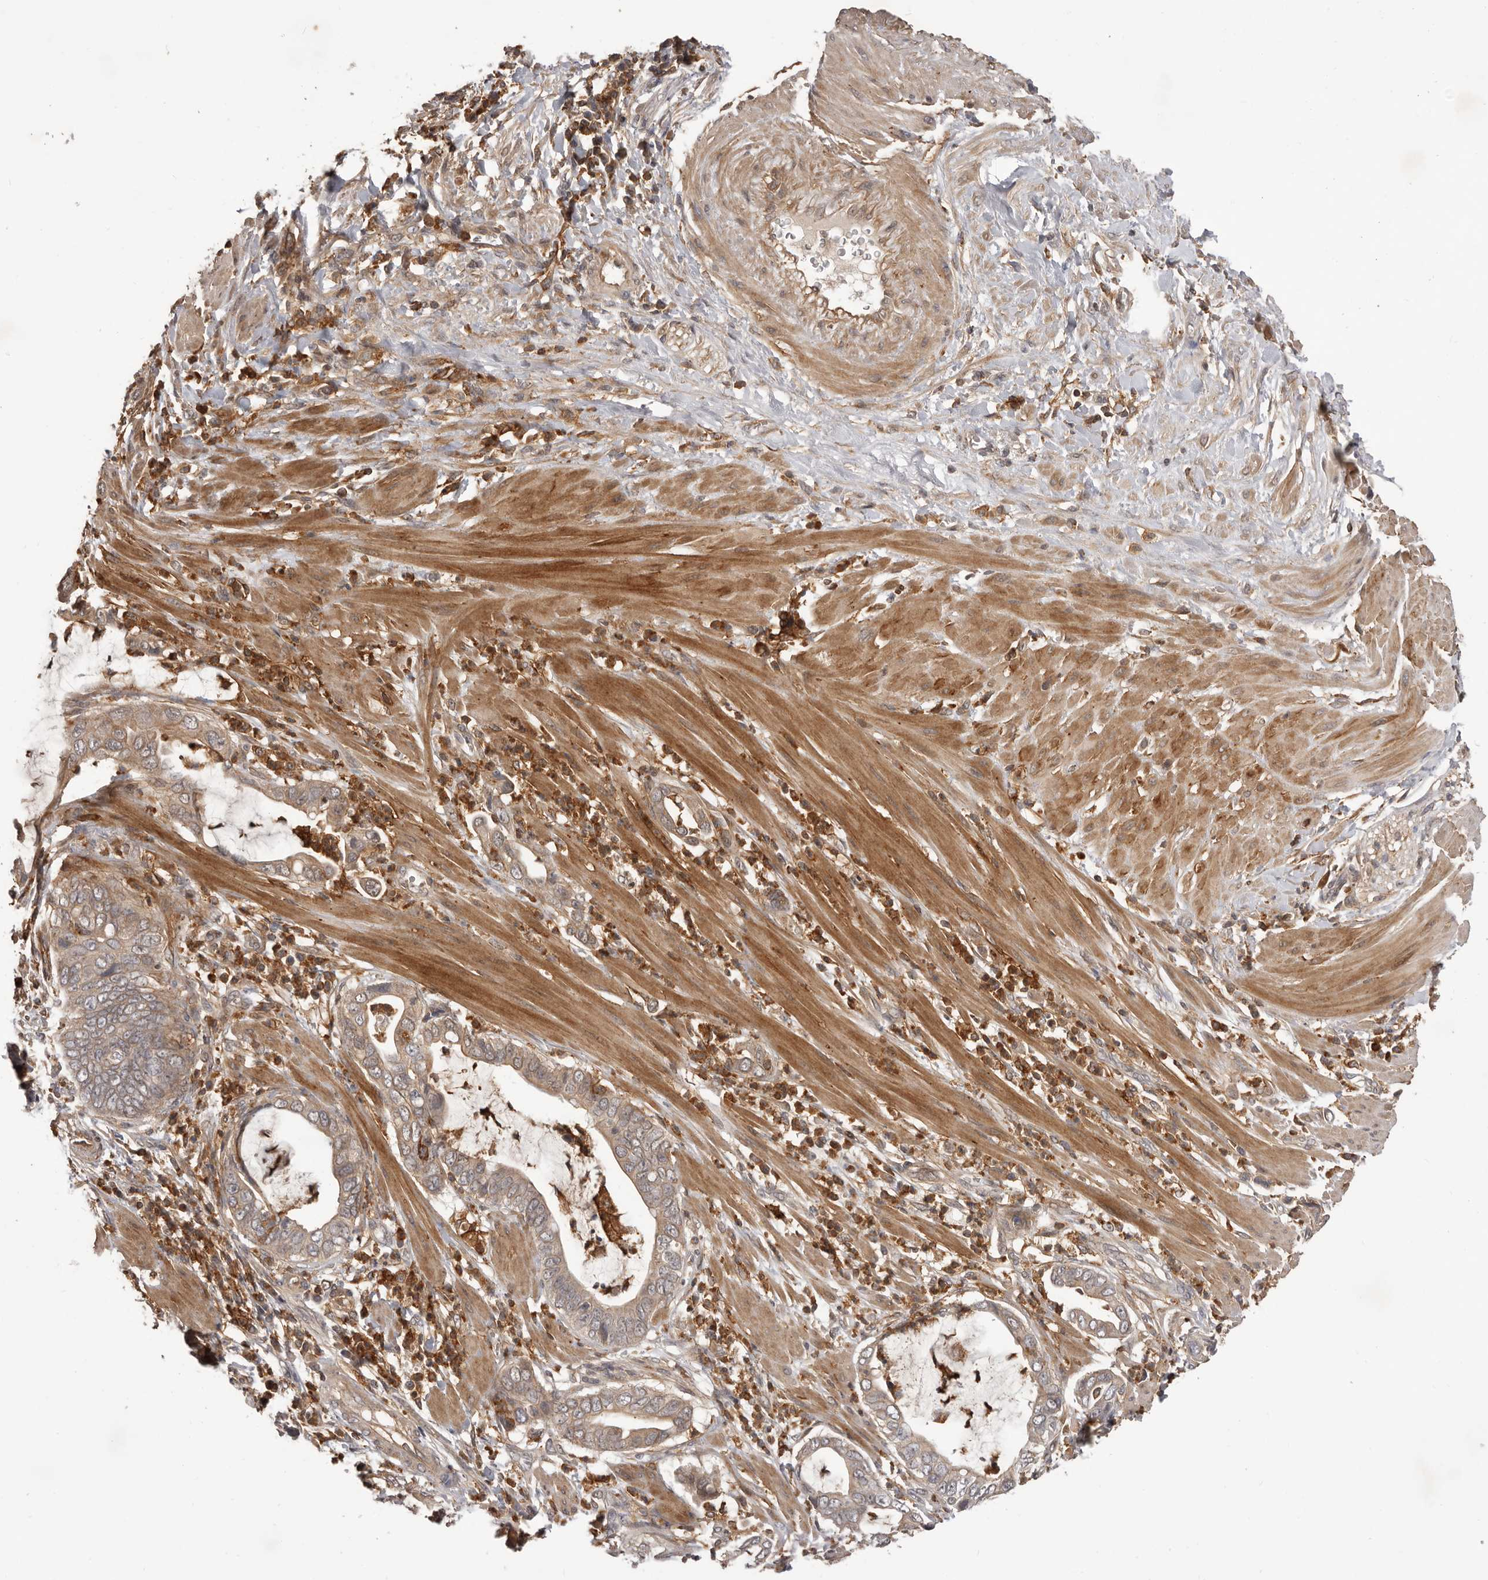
{"staining": {"intensity": "weak", "quantity": ">75%", "location": "cytoplasmic/membranous"}, "tissue": "pancreatic cancer", "cell_type": "Tumor cells", "image_type": "cancer", "snomed": [{"axis": "morphology", "description": "Adenocarcinoma, NOS"}, {"axis": "topography", "description": "Pancreas"}], "caption": "The micrograph shows a brown stain indicating the presence of a protein in the cytoplasmic/membranous of tumor cells in pancreatic cancer.", "gene": "GLIPR2", "patient": {"sex": "male", "age": 75}}